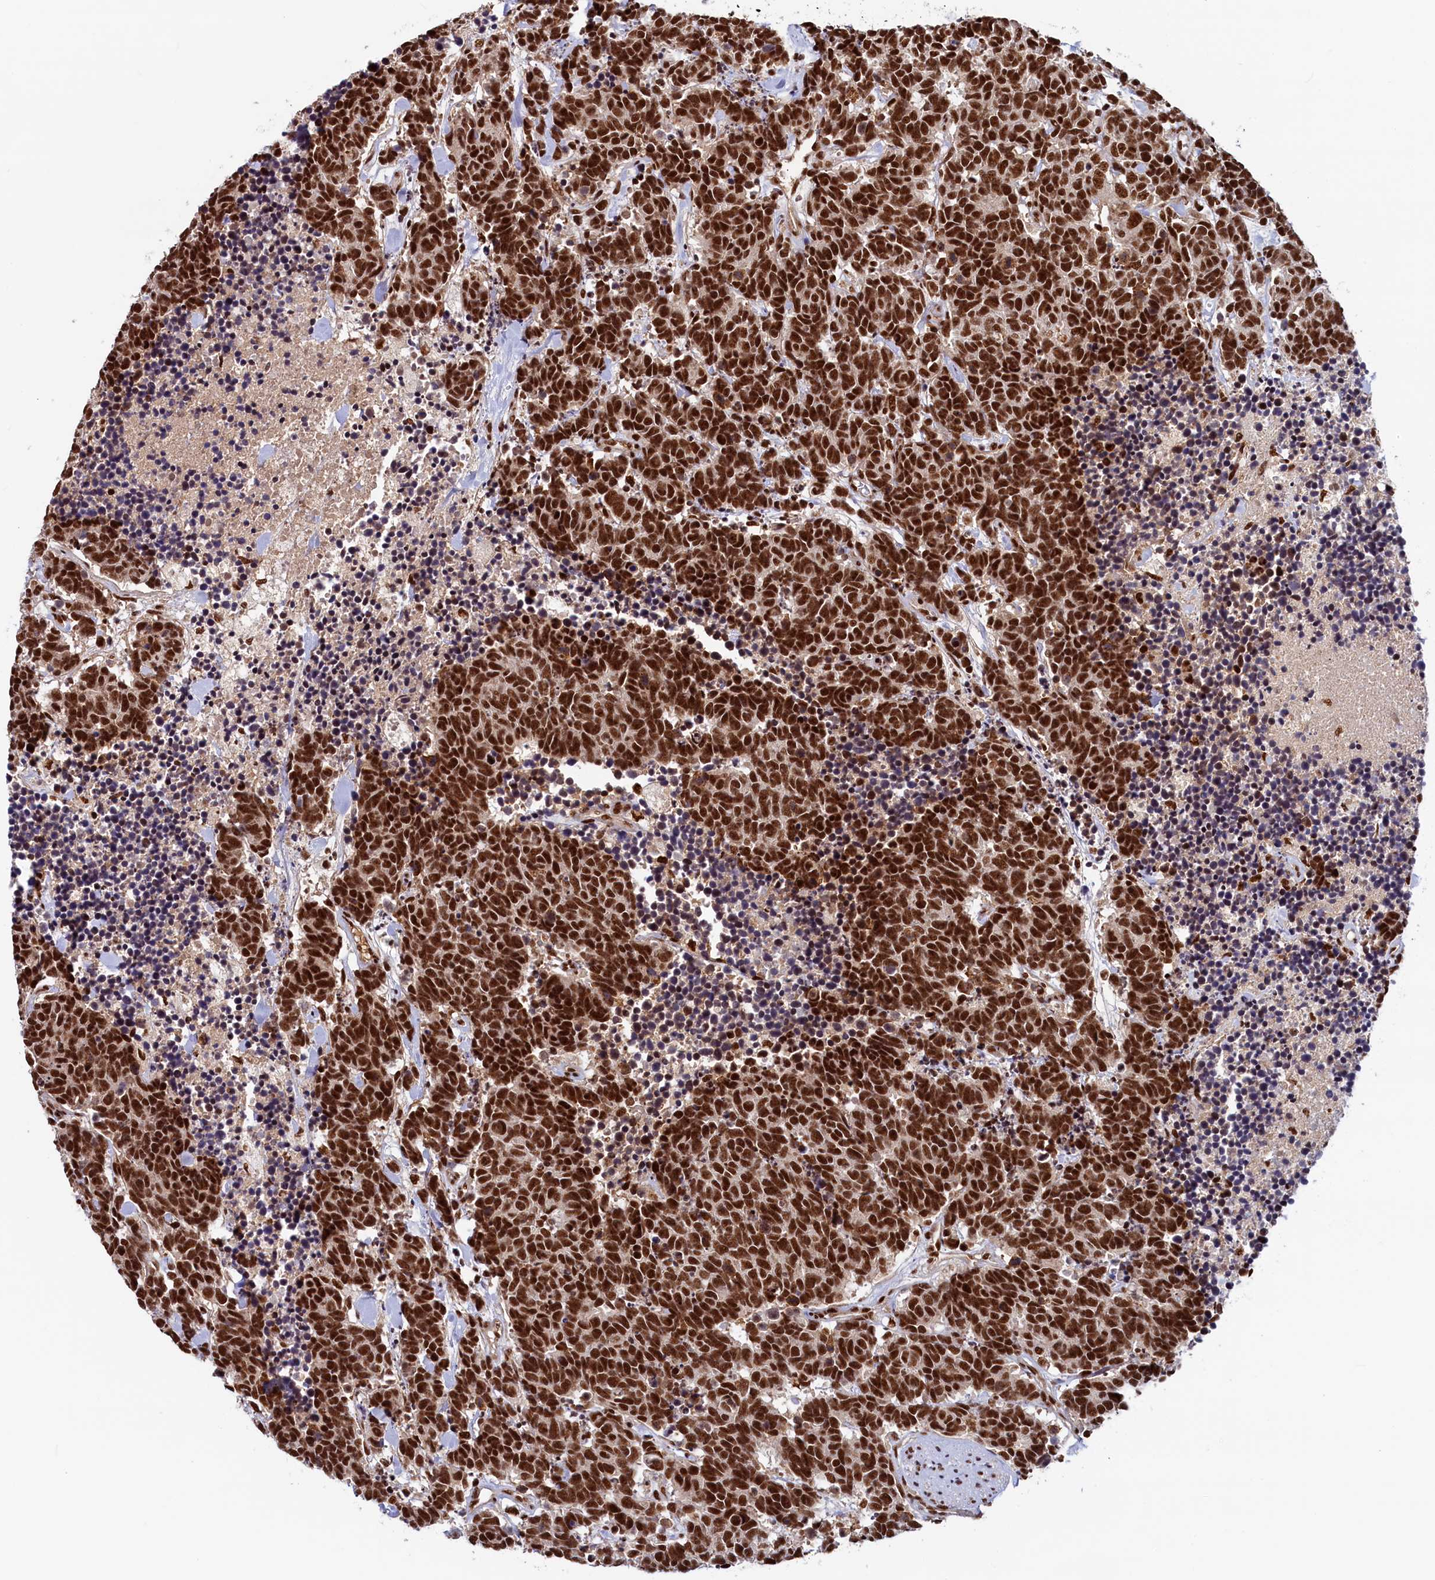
{"staining": {"intensity": "strong", "quantity": ">75%", "location": "cytoplasmic/membranous,nuclear"}, "tissue": "carcinoid", "cell_type": "Tumor cells", "image_type": "cancer", "snomed": [{"axis": "morphology", "description": "Carcinoma, NOS"}, {"axis": "morphology", "description": "Carcinoid, malignant, NOS"}, {"axis": "topography", "description": "Prostate"}], "caption": "A brown stain highlights strong cytoplasmic/membranous and nuclear staining of a protein in carcinoma tumor cells. (DAB (3,3'-diaminobenzidine) IHC, brown staining for protein, blue staining for nuclei).", "gene": "ZC3H18", "patient": {"sex": "male", "age": 57}}